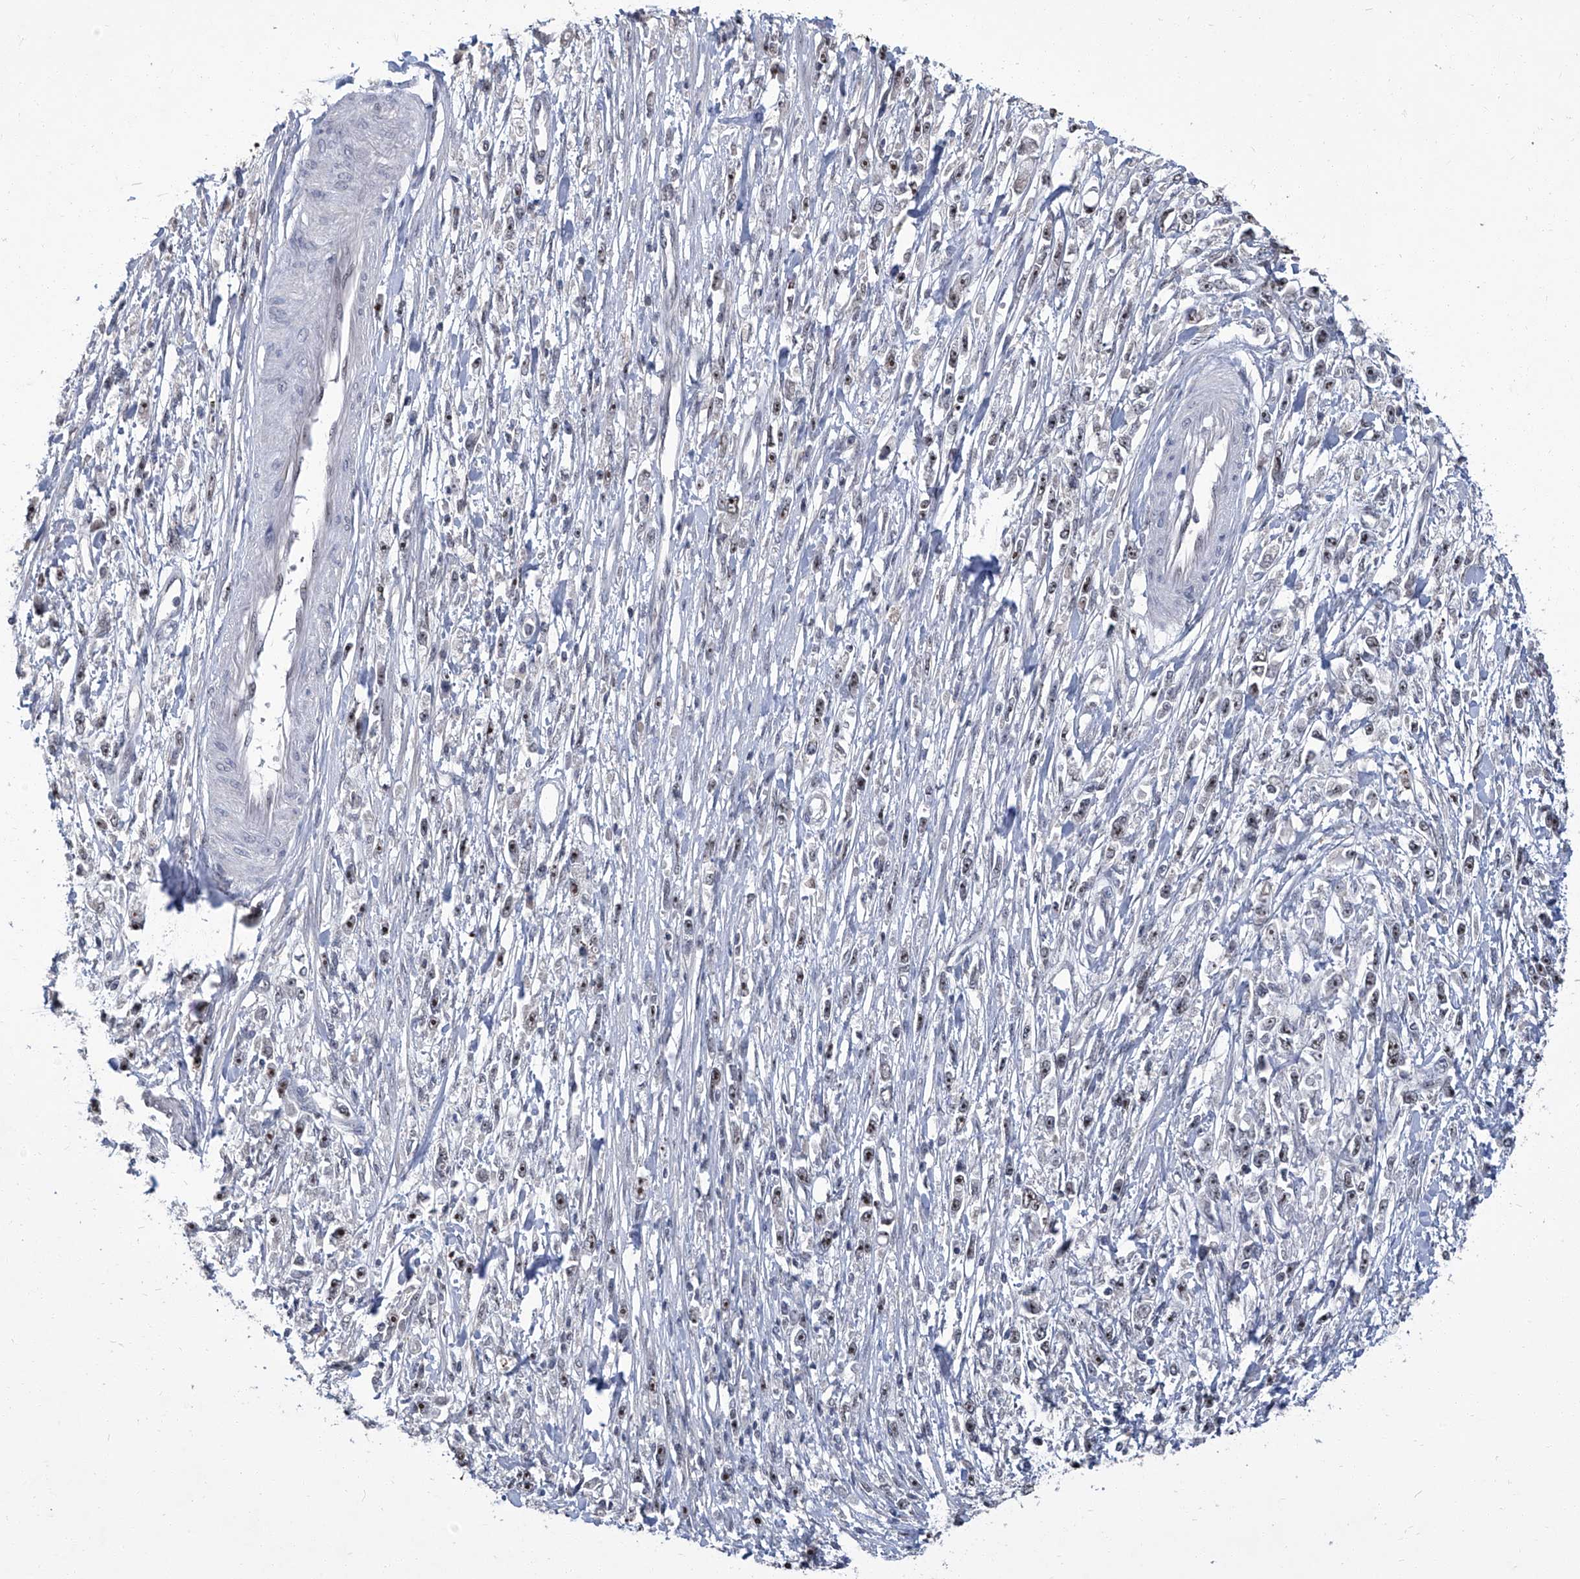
{"staining": {"intensity": "weak", "quantity": "<25%", "location": "nuclear"}, "tissue": "stomach cancer", "cell_type": "Tumor cells", "image_type": "cancer", "snomed": [{"axis": "morphology", "description": "Adenocarcinoma, NOS"}, {"axis": "topography", "description": "Stomach"}], "caption": "Tumor cells are negative for protein expression in human adenocarcinoma (stomach). (Brightfield microscopy of DAB immunohistochemistry (IHC) at high magnification).", "gene": "CMTR1", "patient": {"sex": "female", "age": 59}}